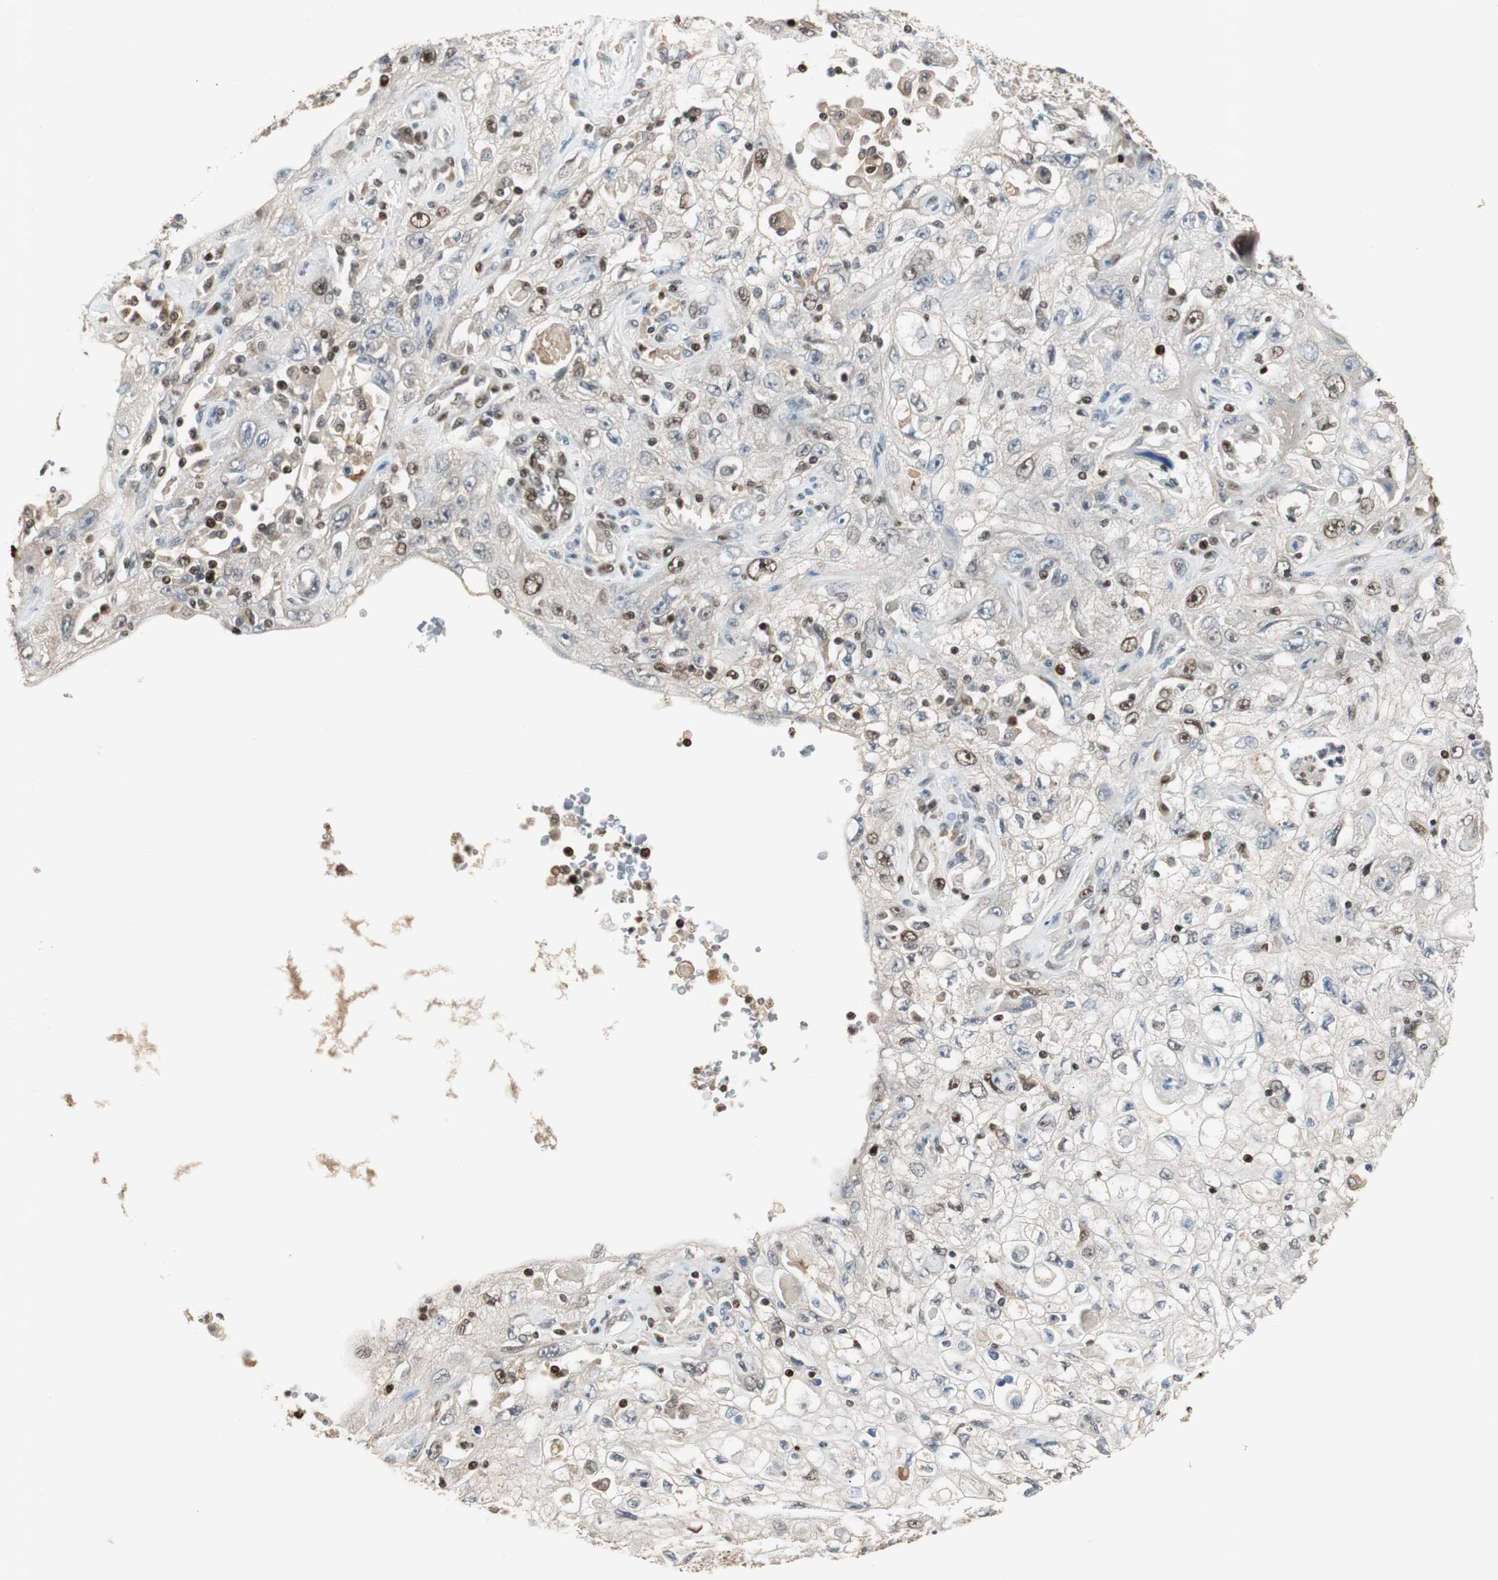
{"staining": {"intensity": "strong", "quantity": "25%-75%", "location": "nuclear"}, "tissue": "skin cancer", "cell_type": "Tumor cells", "image_type": "cancer", "snomed": [{"axis": "morphology", "description": "Squamous cell carcinoma, NOS"}, {"axis": "topography", "description": "Skin"}], "caption": "Protein analysis of squamous cell carcinoma (skin) tissue reveals strong nuclear expression in about 25%-75% of tumor cells. (Stains: DAB in brown, nuclei in blue, Microscopy: brightfield microscopy at high magnification).", "gene": "FEN1", "patient": {"sex": "male", "age": 75}}